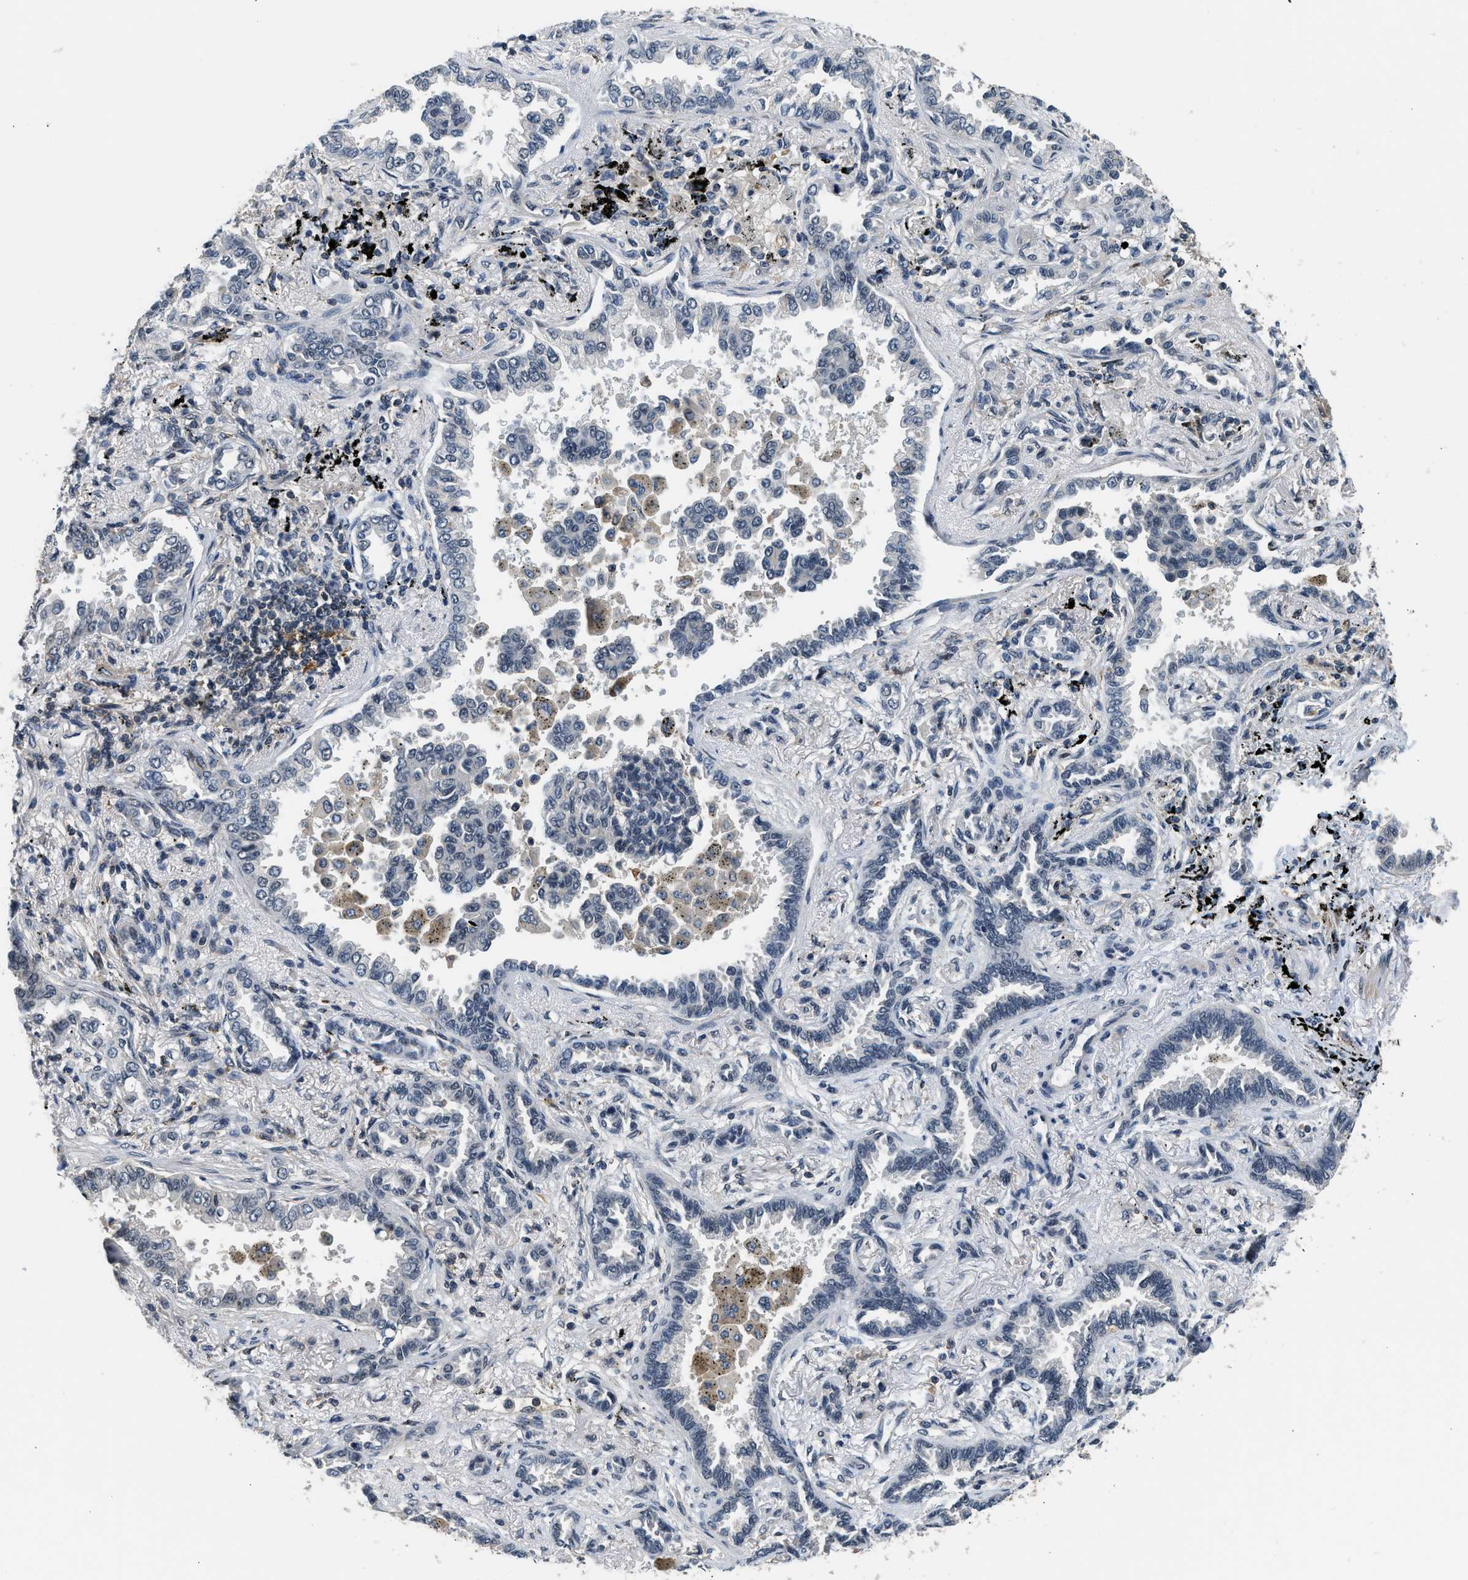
{"staining": {"intensity": "negative", "quantity": "none", "location": "none"}, "tissue": "lung cancer", "cell_type": "Tumor cells", "image_type": "cancer", "snomed": [{"axis": "morphology", "description": "Normal tissue, NOS"}, {"axis": "morphology", "description": "Adenocarcinoma, NOS"}, {"axis": "topography", "description": "Lung"}], "caption": "The photomicrograph displays no significant positivity in tumor cells of lung cancer.", "gene": "MTMR1", "patient": {"sex": "male", "age": 59}}